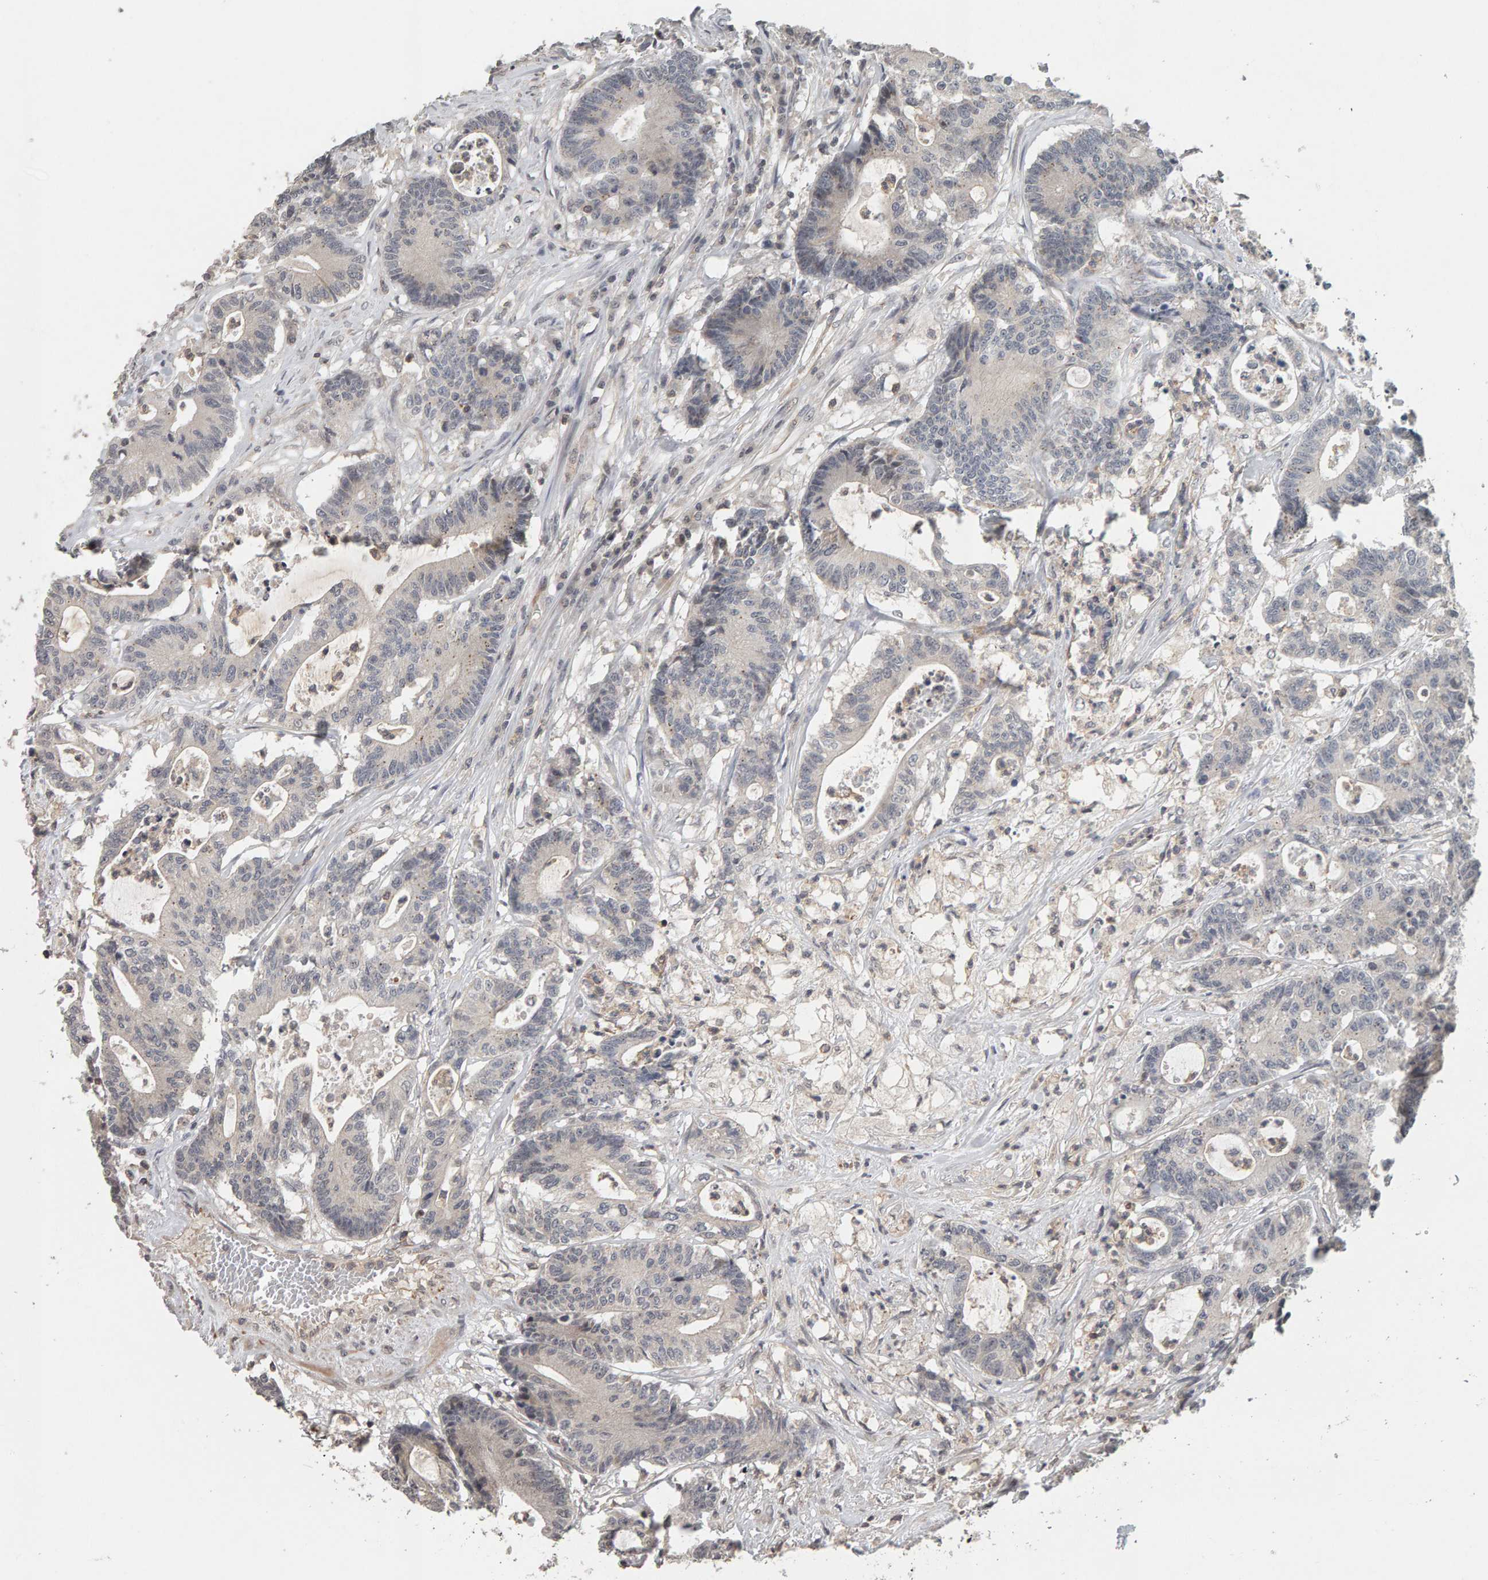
{"staining": {"intensity": "negative", "quantity": "none", "location": "none"}, "tissue": "colorectal cancer", "cell_type": "Tumor cells", "image_type": "cancer", "snomed": [{"axis": "morphology", "description": "Adenocarcinoma, NOS"}, {"axis": "topography", "description": "Colon"}], "caption": "Histopathology image shows no significant protein expression in tumor cells of colorectal cancer.", "gene": "TEFM", "patient": {"sex": "female", "age": 84}}